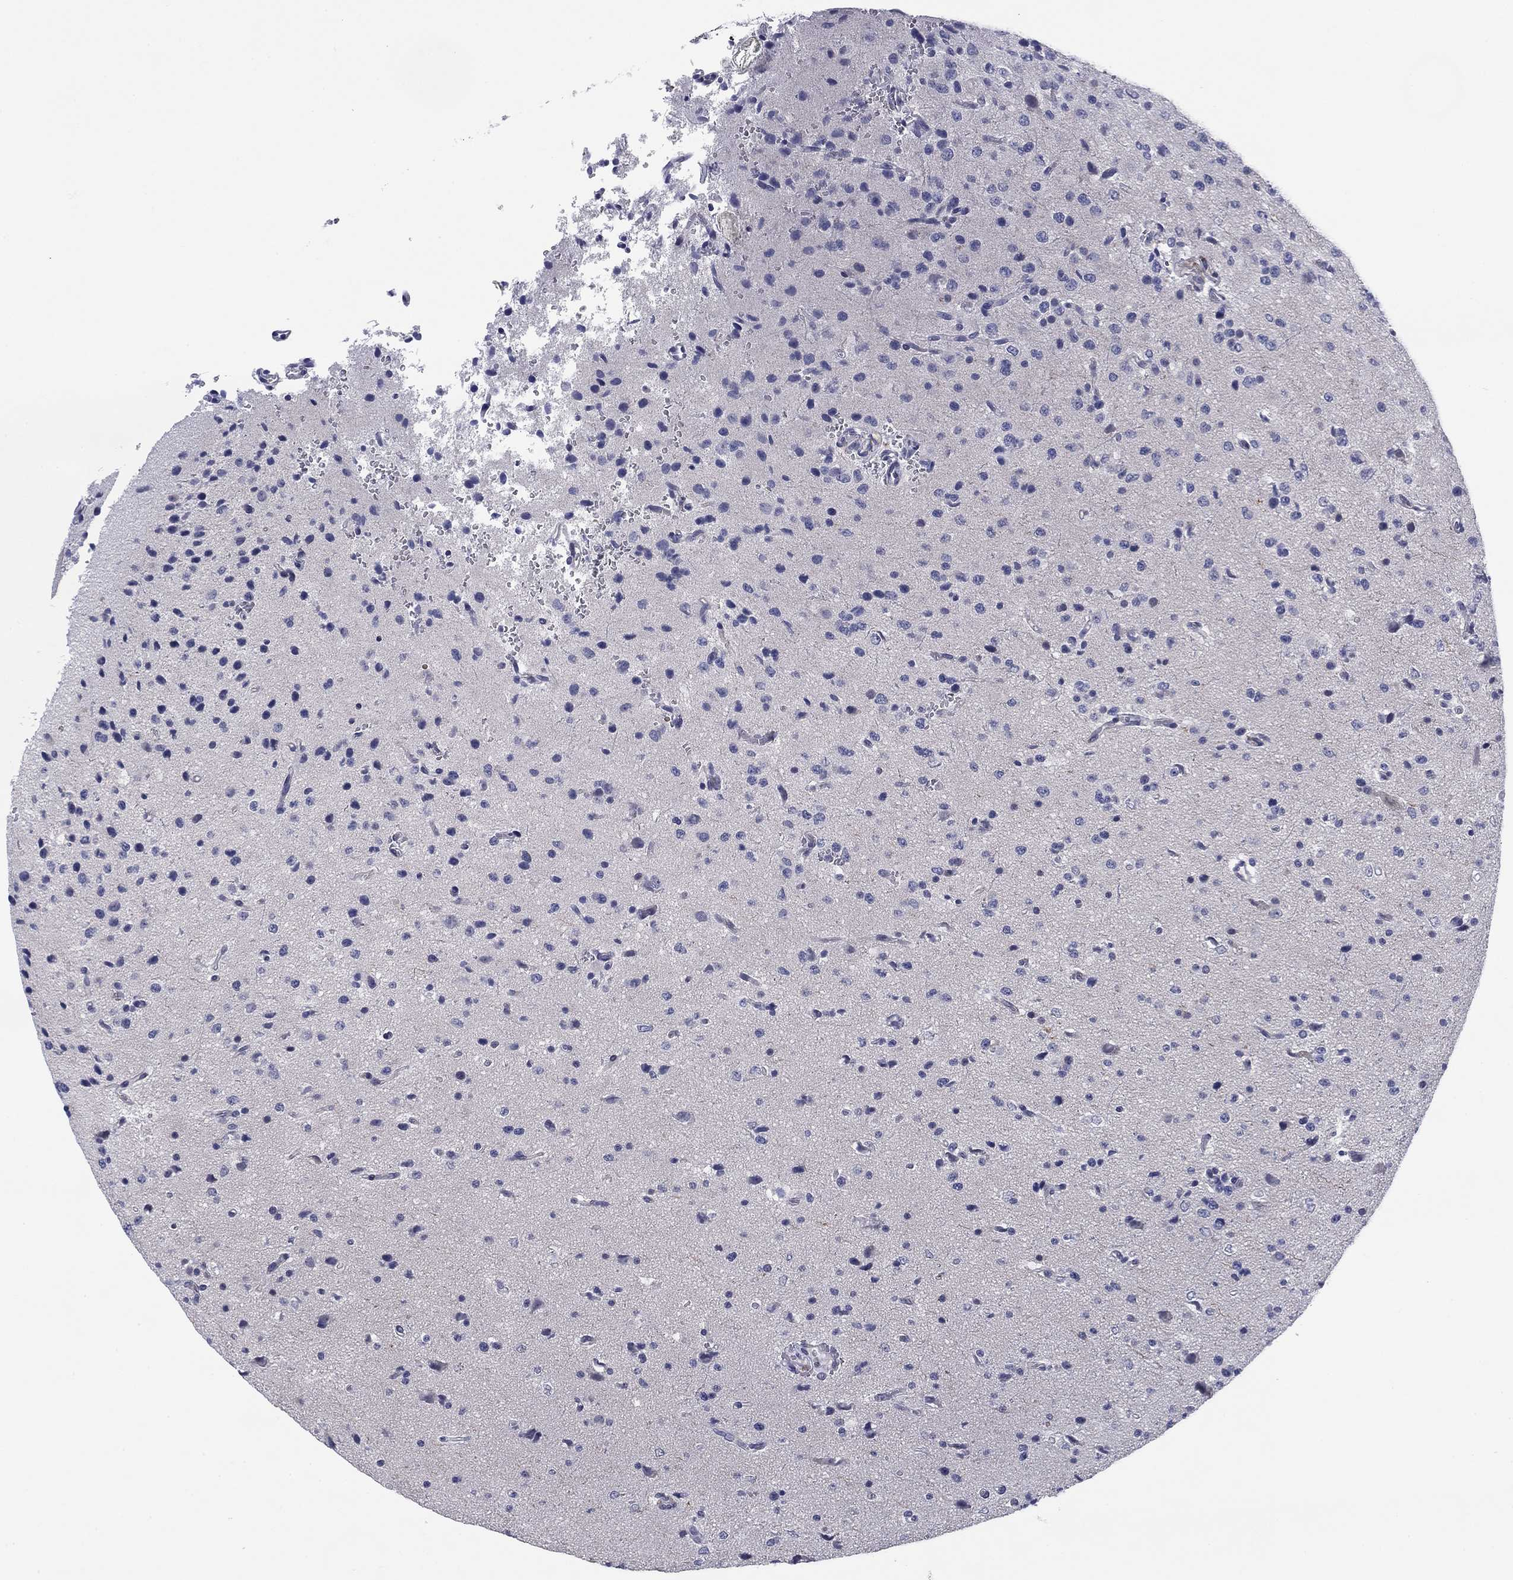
{"staining": {"intensity": "negative", "quantity": "none", "location": "none"}, "tissue": "glioma", "cell_type": "Tumor cells", "image_type": "cancer", "snomed": [{"axis": "morphology", "description": "Glioma, malignant, Low grade"}, {"axis": "topography", "description": "Brain"}], "caption": "This is an immunohistochemistry (IHC) micrograph of glioma. There is no expression in tumor cells.", "gene": "REXO5", "patient": {"sex": "male", "age": 41}}